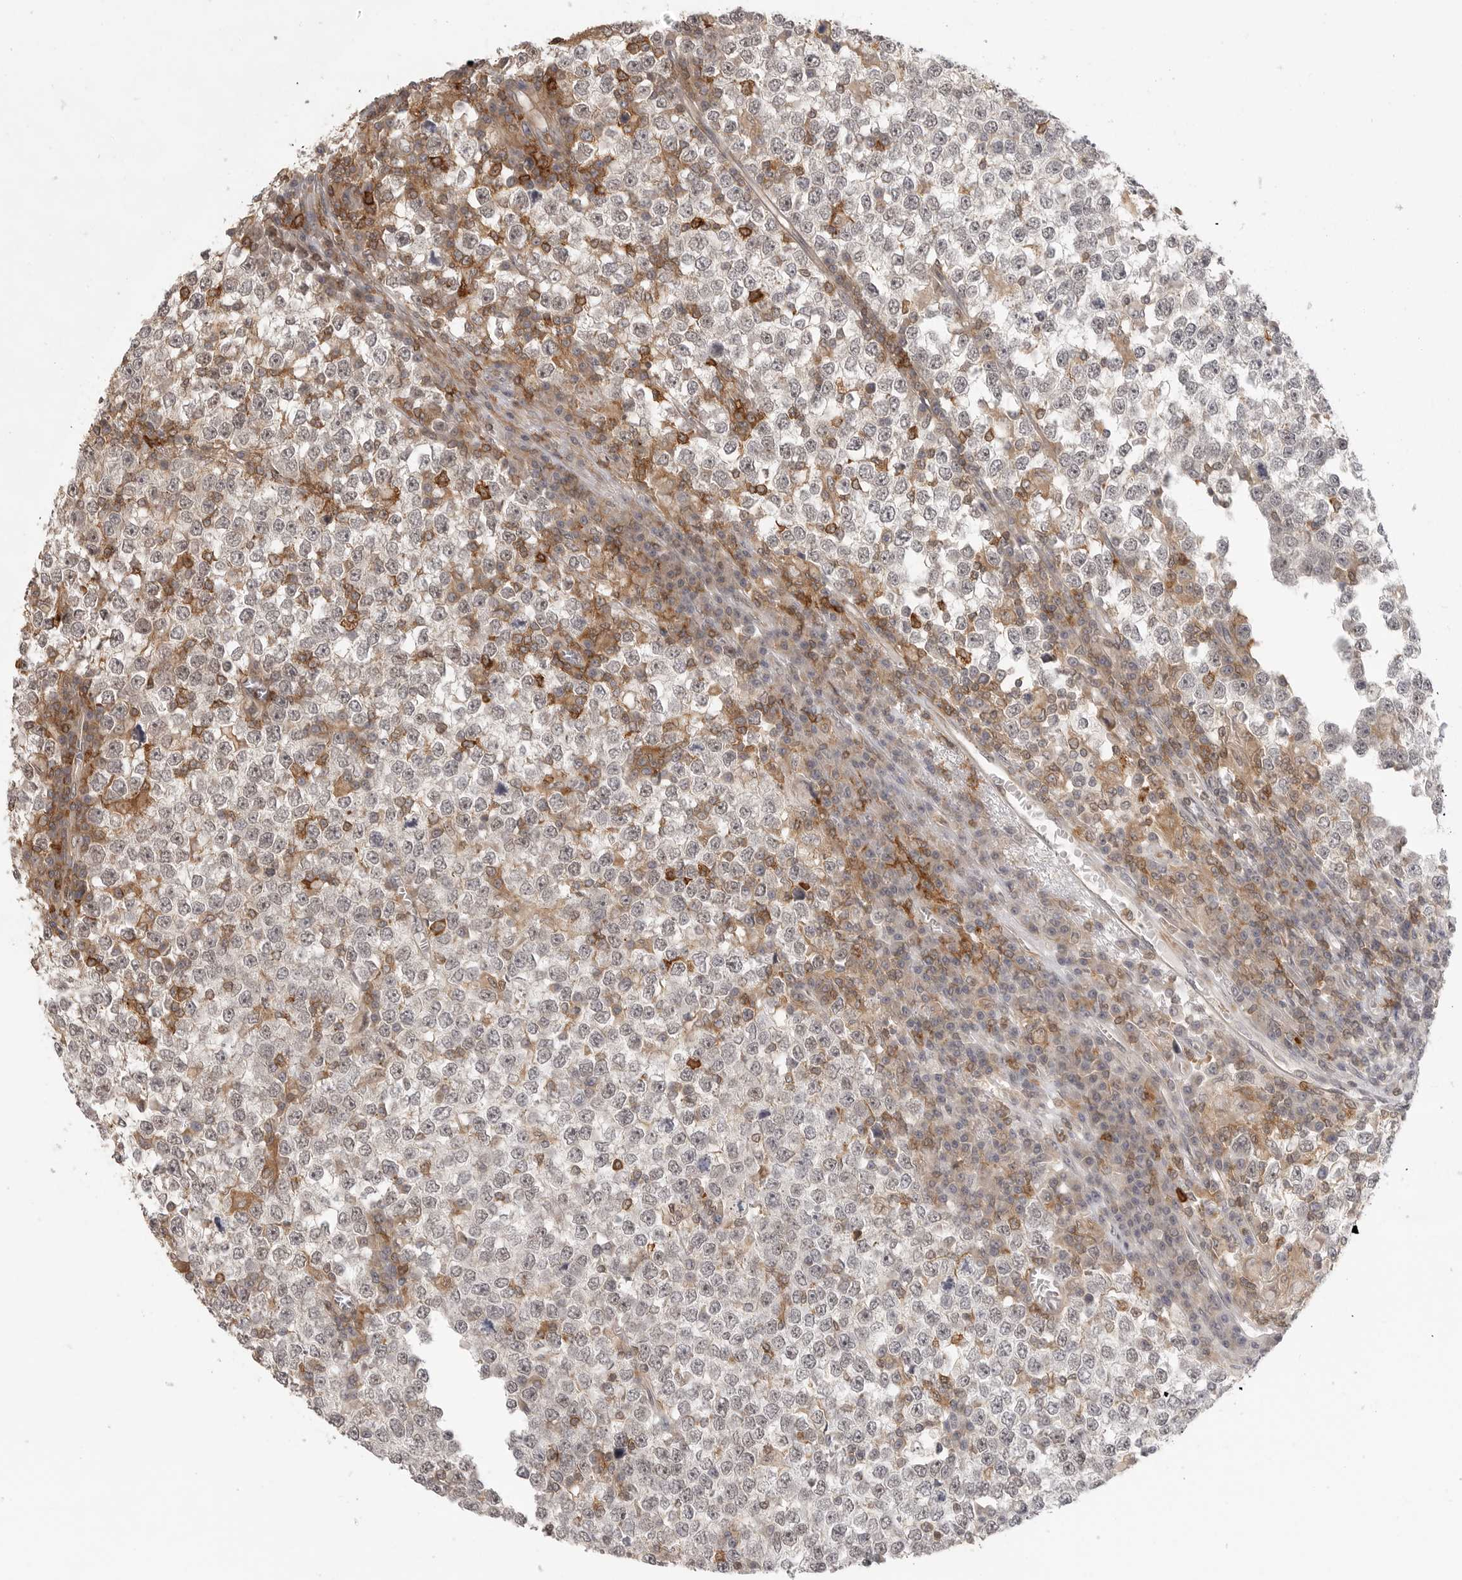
{"staining": {"intensity": "weak", "quantity": "<25%", "location": "nuclear"}, "tissue": "testis cancer", "cell_type": "Tumor cells", "image_type": "cancer", "snomed": [{"axis": "morphology", "description": "Seminoma, NOS"}, {"axis": "topography", "description": "Testis"}], "caption": "Human testis seminoma stained for a protein using immunohistochemistry shows no expression in tumor cells.", "gene": "DBNL", "patient": {"sex": "male", "age": 65}}